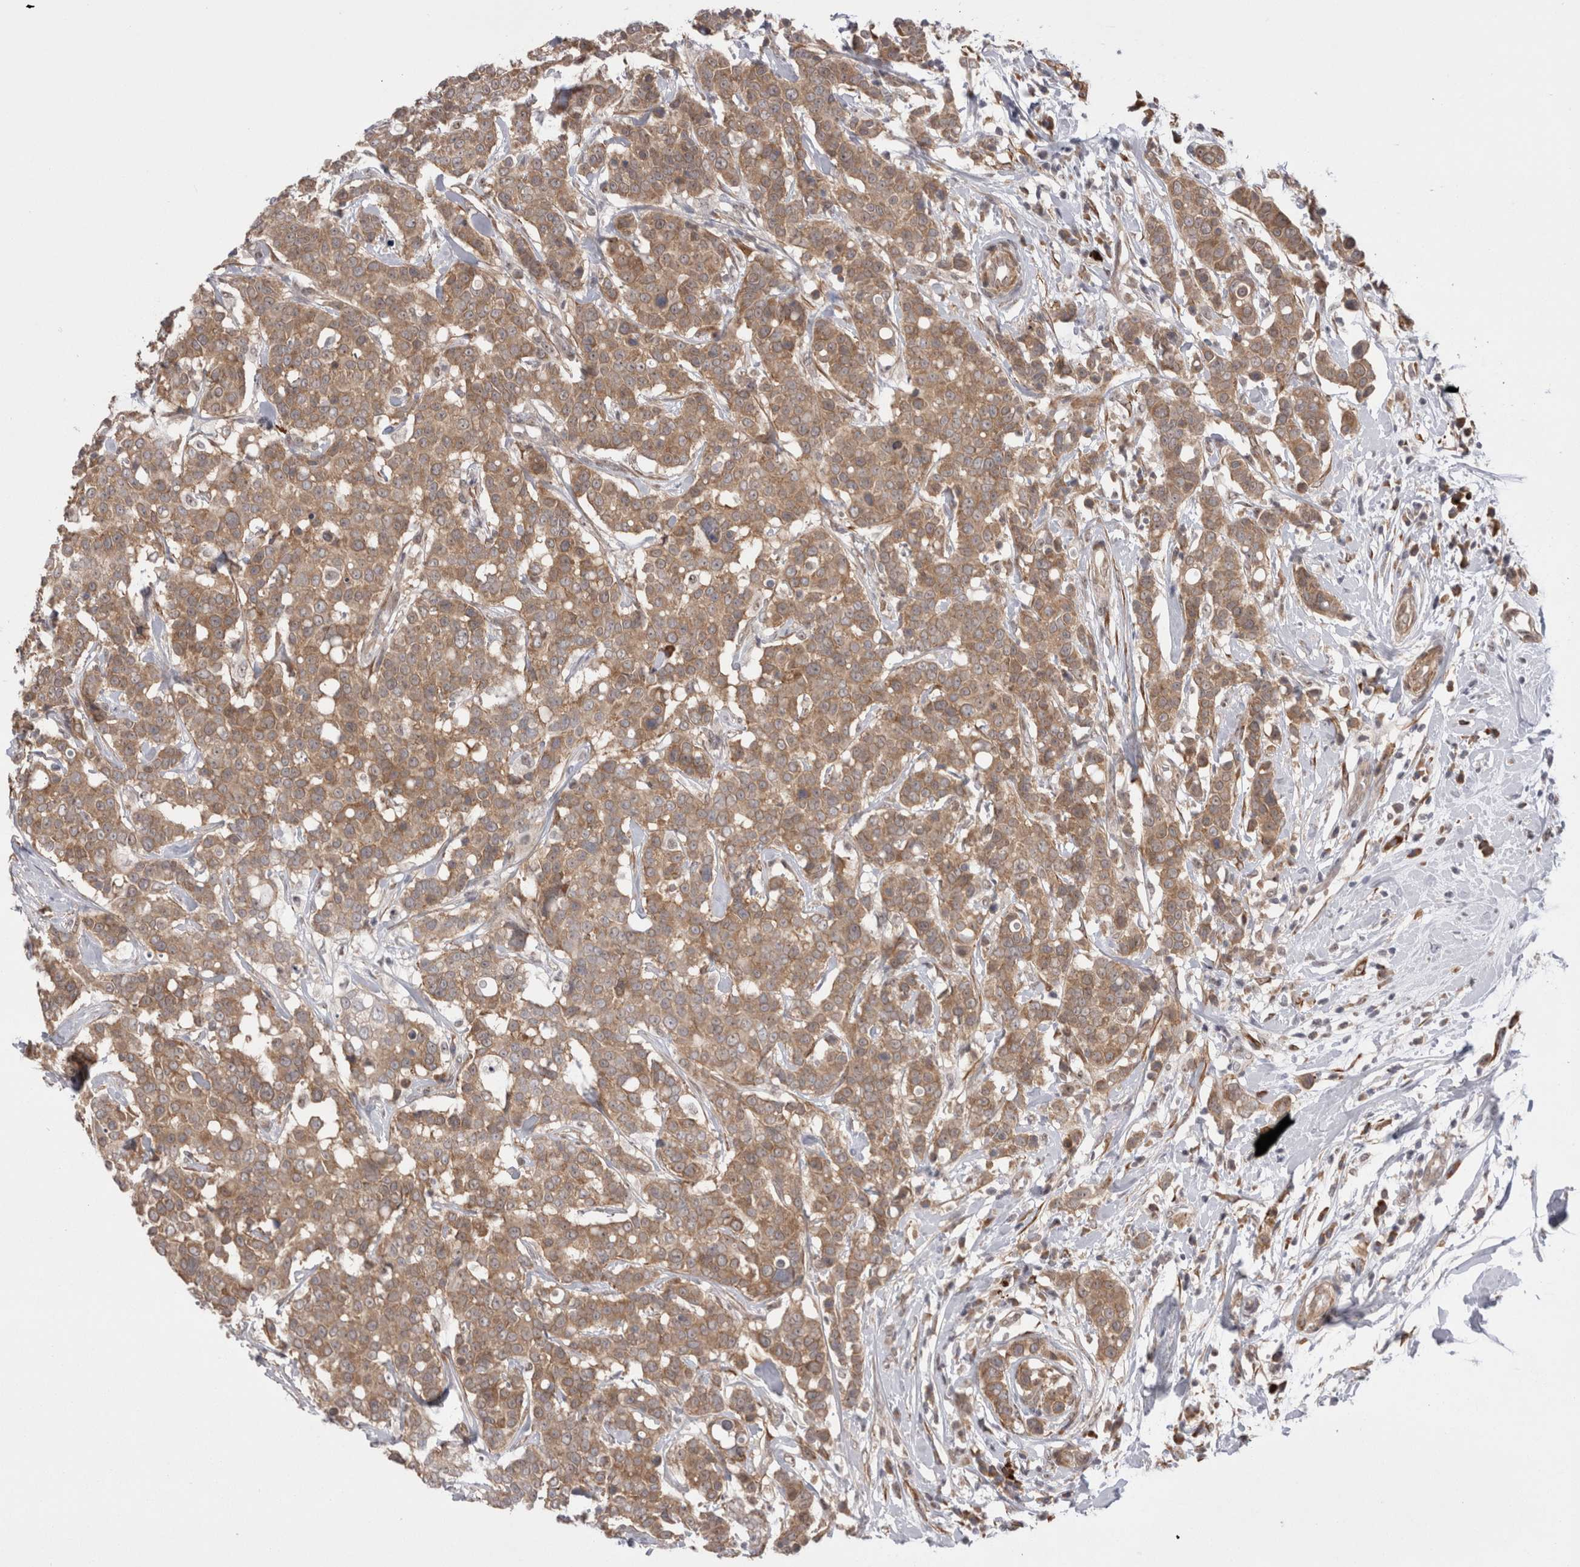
{"staining": {"intensity": "moderate", "quantity": ">75%", "location": "cytoplasmic/membranous"}, "tissue": "breast cancer", "cell_type": "Tumor cells", "image_type": "cancer", "snomed": [{"axis": "morphology", "description": "Duct carcinoma"}, {"axis": "topography", "description": "Breast"}], "caption": "Protein expression analysis of breast intraductal carcinoma displays moderate cytoplasmic/membranous positivity in approximately >75% of tumor cells.", "gene": "EXOSC4", "patient": {"sex": "female", "age": 27}}